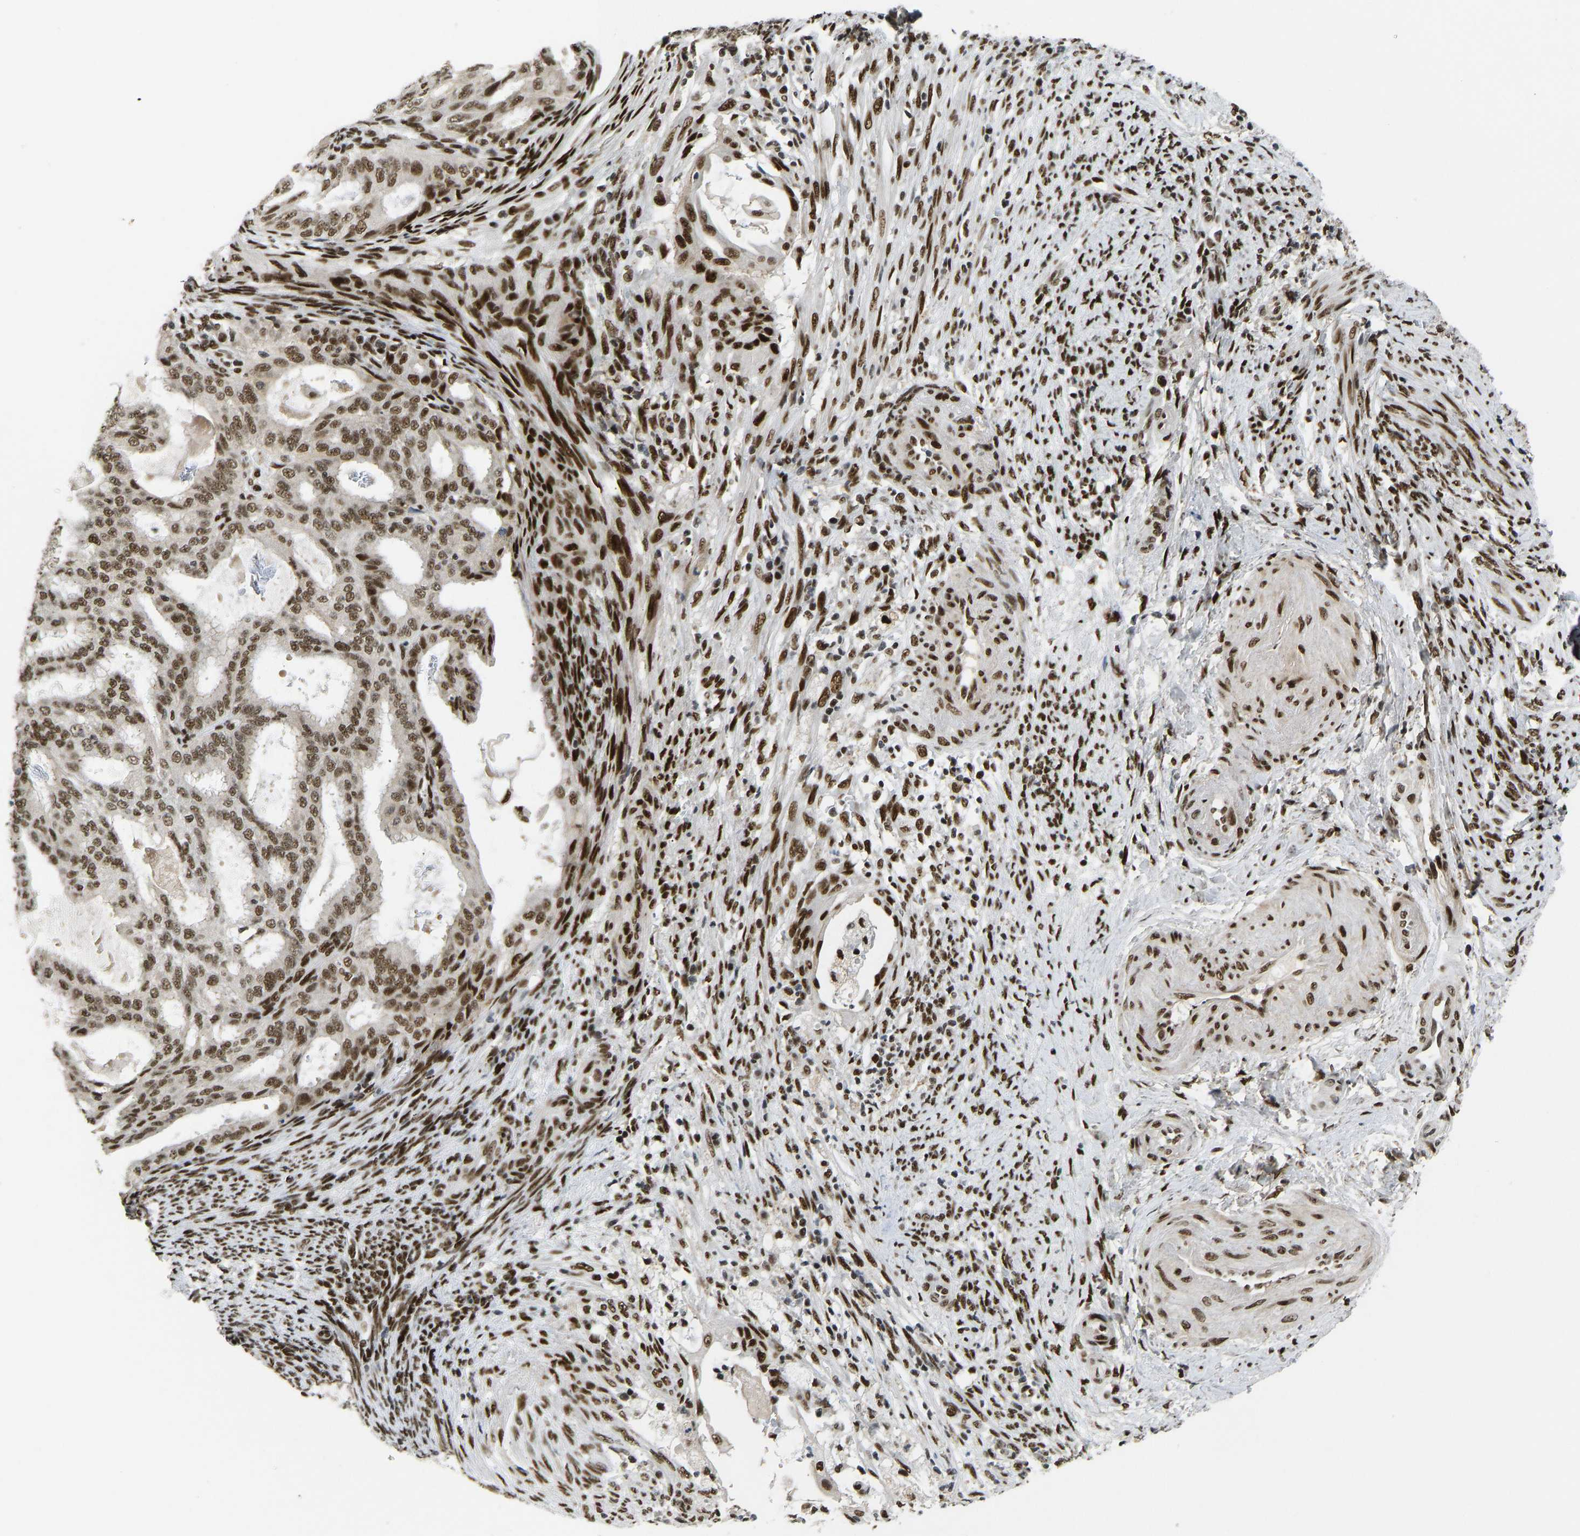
{"staining": {"intensity": "moderate", "quantity": ">75%", "location": "nuclear"}, "tissue": "endometrial cancer", "cell_type": "Tumor cells", "image_type": "cancer", "snomed": [{"axis": "morphology", "description": "Adenocarcinoma, NOS"}, {"axis": "topography", "description": "Endometrium"}], "caption": "Endometrial cancer (adenocarcinoma) was stained to show a protein in brown. There is medium levels of moderate nuclear expression in approximately >75% of tumor cells.", "gene": "FOXK1", "patient": {"sex": "female", "age": 58}}